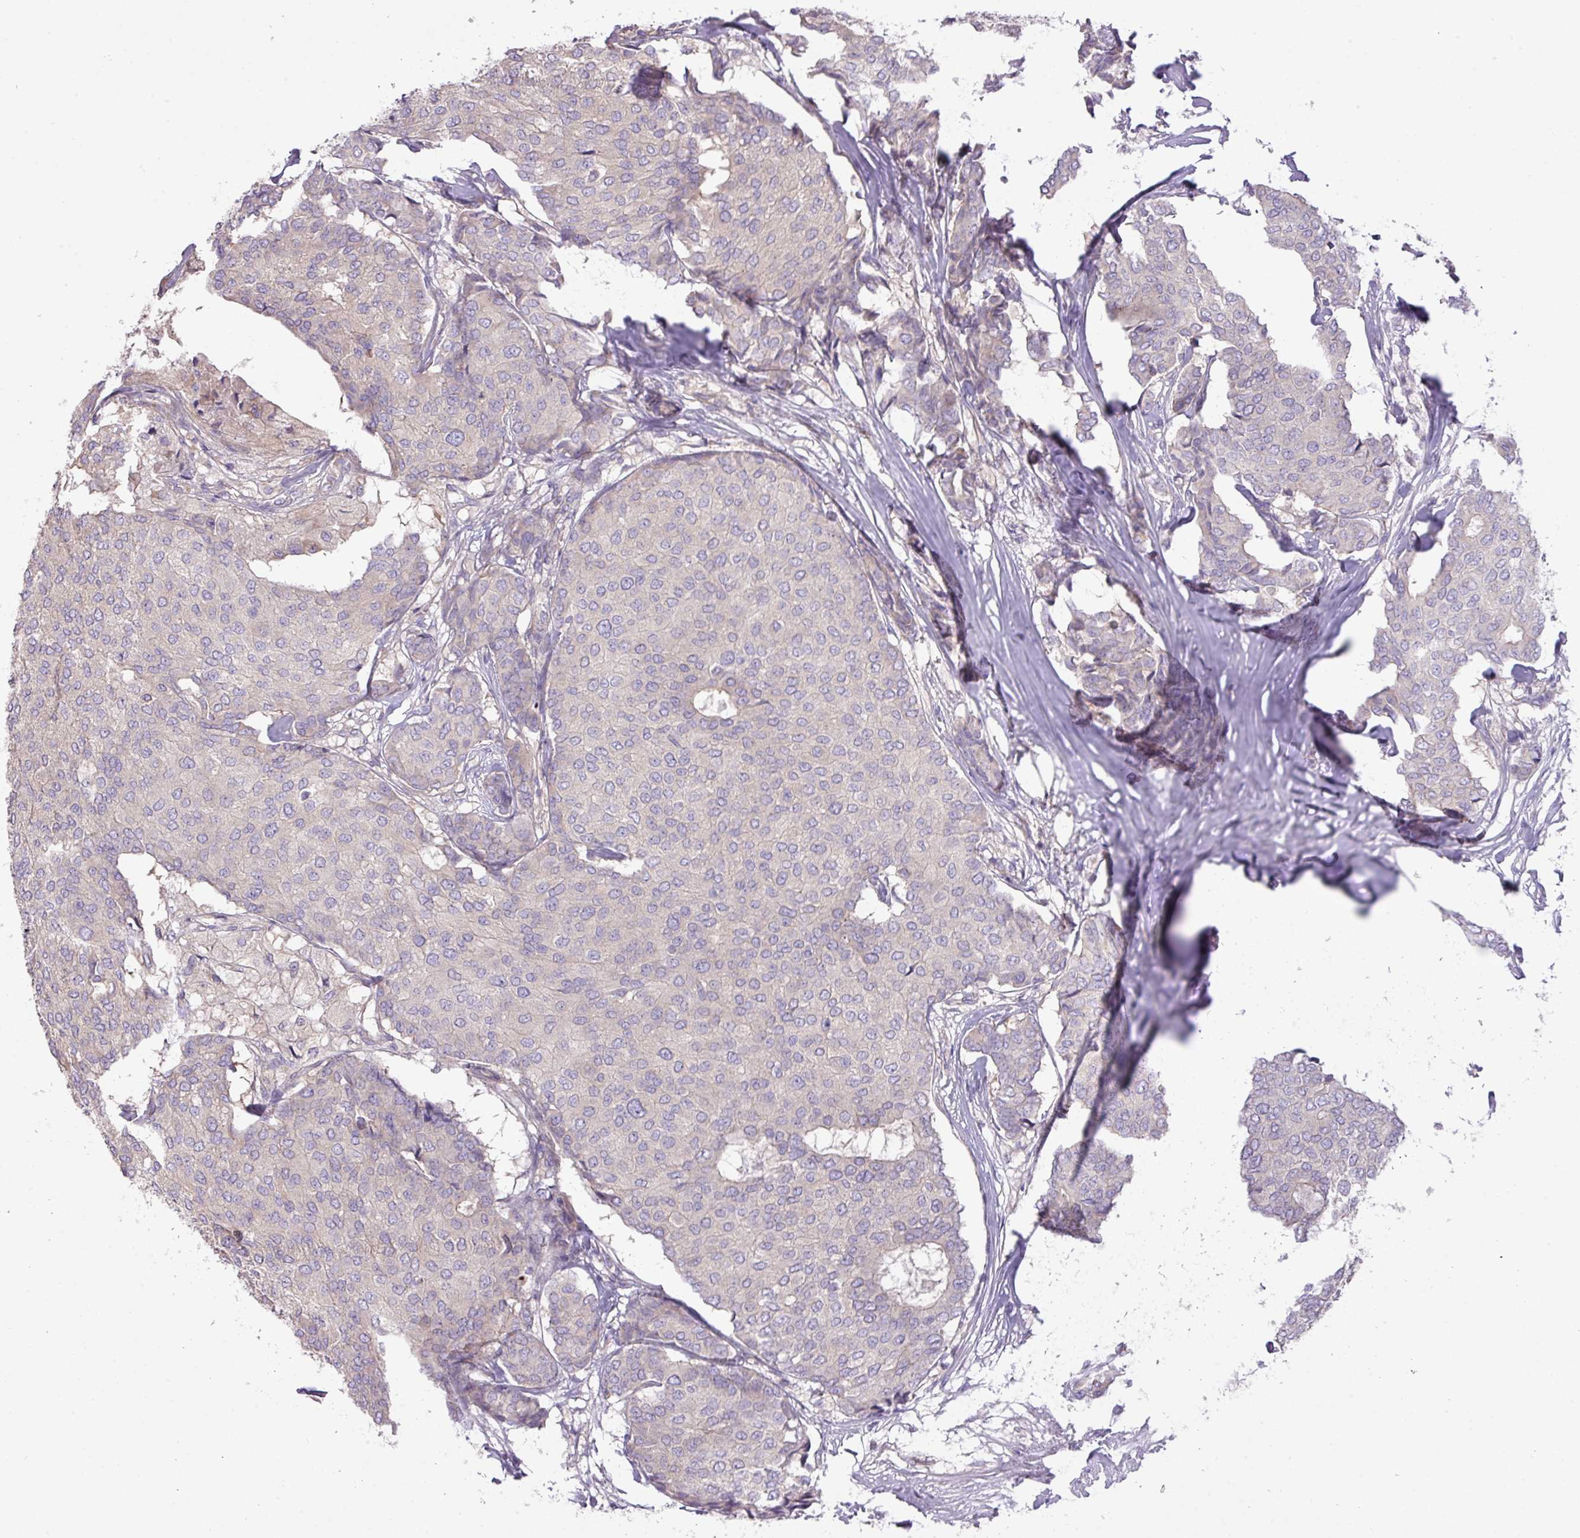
{"staining": {"intensity": "weak", "quantity": "25%-75%", "location": "cytoplasmic/membranous"}, "tissue": "breast cancer", "cell_type": "Tumor cells", "image_type": "cancer", "snomed": [{"axis": "morphology", "description": "Duct carcinoma"}, {"axis": "topography", "description": "Breast"}], "caption": "The photomicrograph demonstrates staining of breast cancer (infiltrating ductal carcinoma), revealing weak cytoplasmic/membranous protein staining (brown color) within tumor cells. The protein of interest is shown in brown color, while the nuclei are stained blue.", "gene": "ZNF394", "patient": {"sex": "female", "age": 75}}